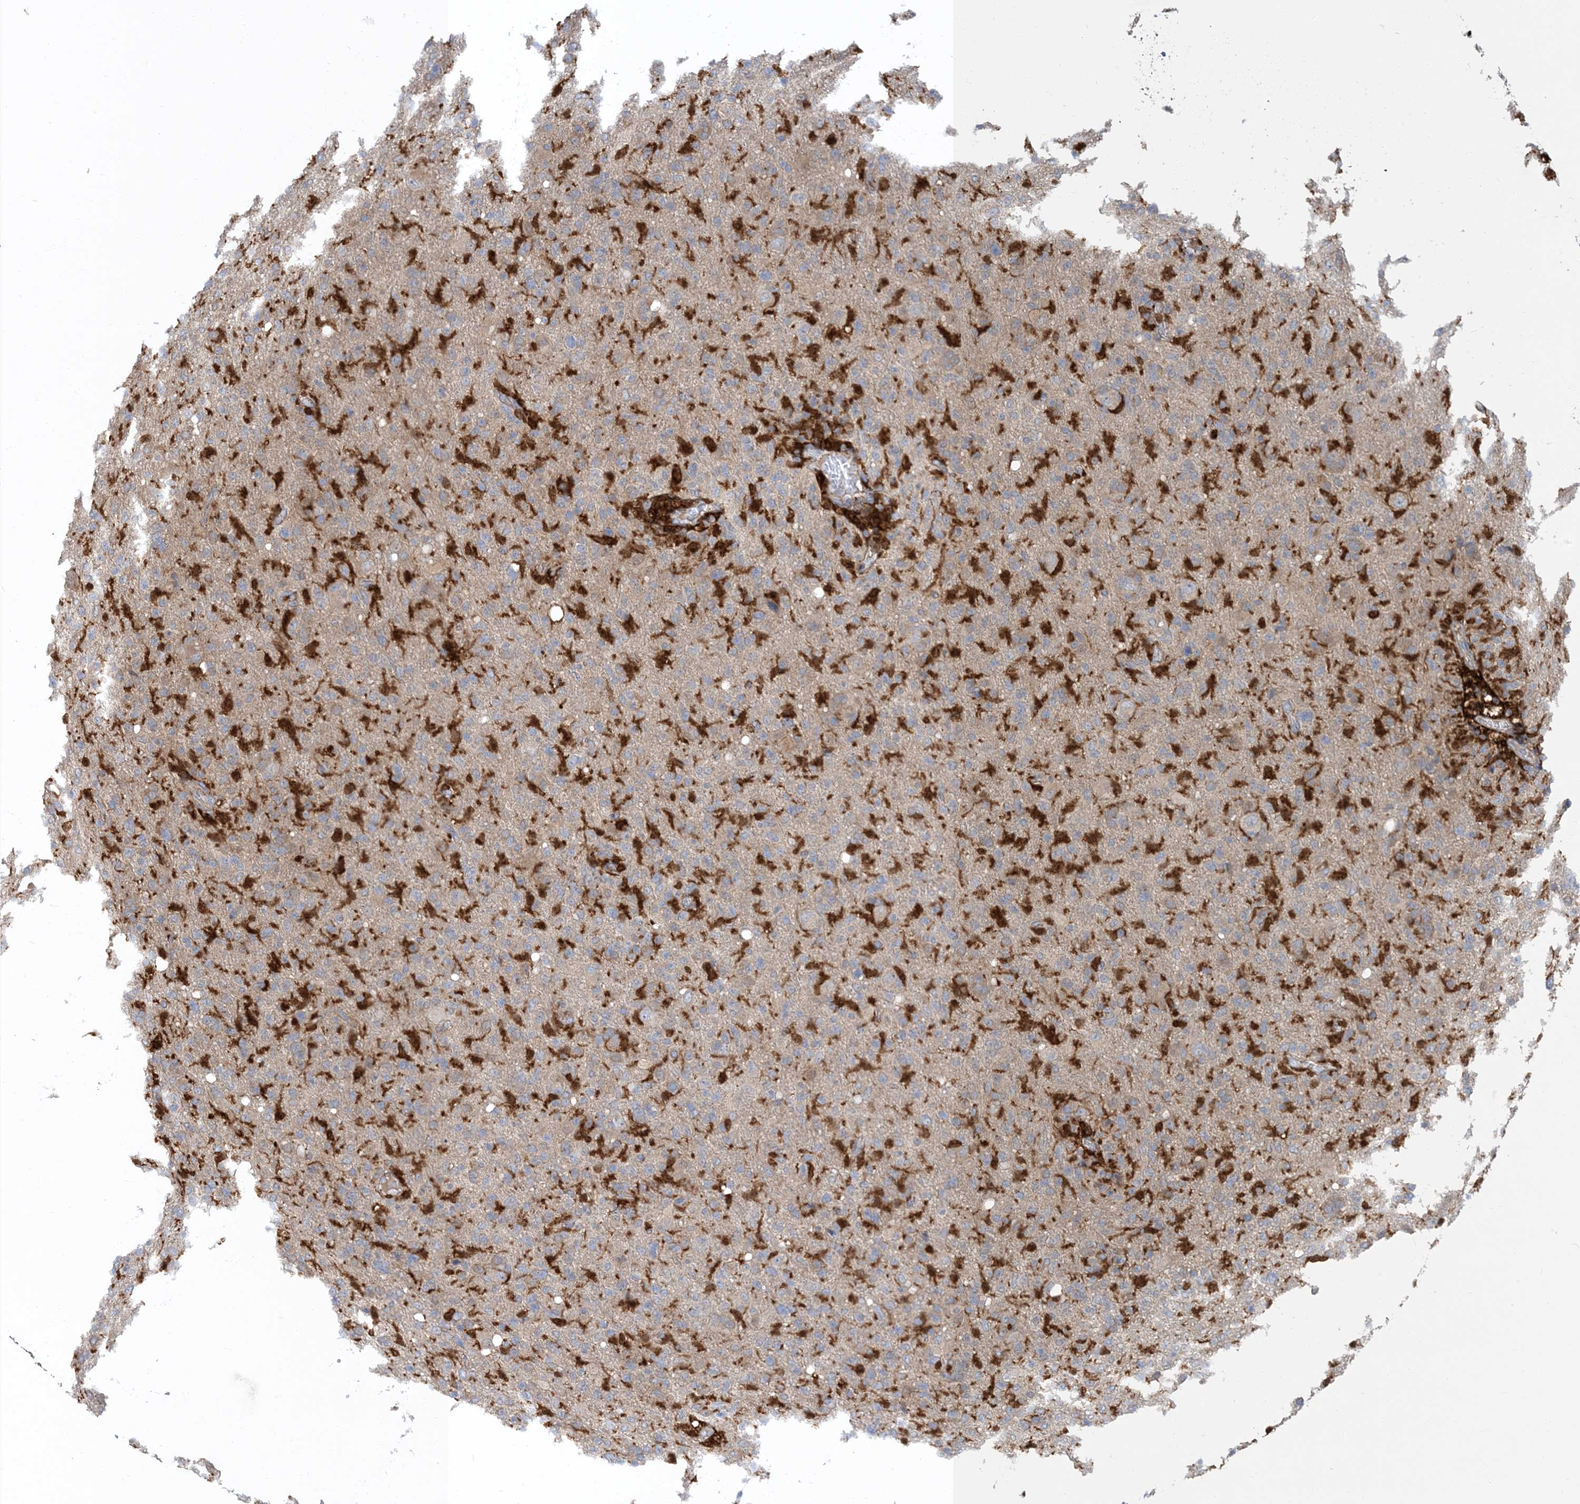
{"staining": {"intensity": "negative", "quantity": "none", "location": "none"}, "tissue": "glioma", "cell_type": "Tumor cells", "image_type": "cancer", "snomed": [{"axis": "morphology", "description": "Glioma, malignant, High grade"}, {"axis": "topography", "description": "Brain"}], "caption": "Tumor cells show no significant protein positivity in malignant high-grade glioma. (DAB (3,3'-diaminobenzidine) immunohistochemistry, high magnification).", "gene": "NAGK", "patient": {"sex": "female", "age": 57}}